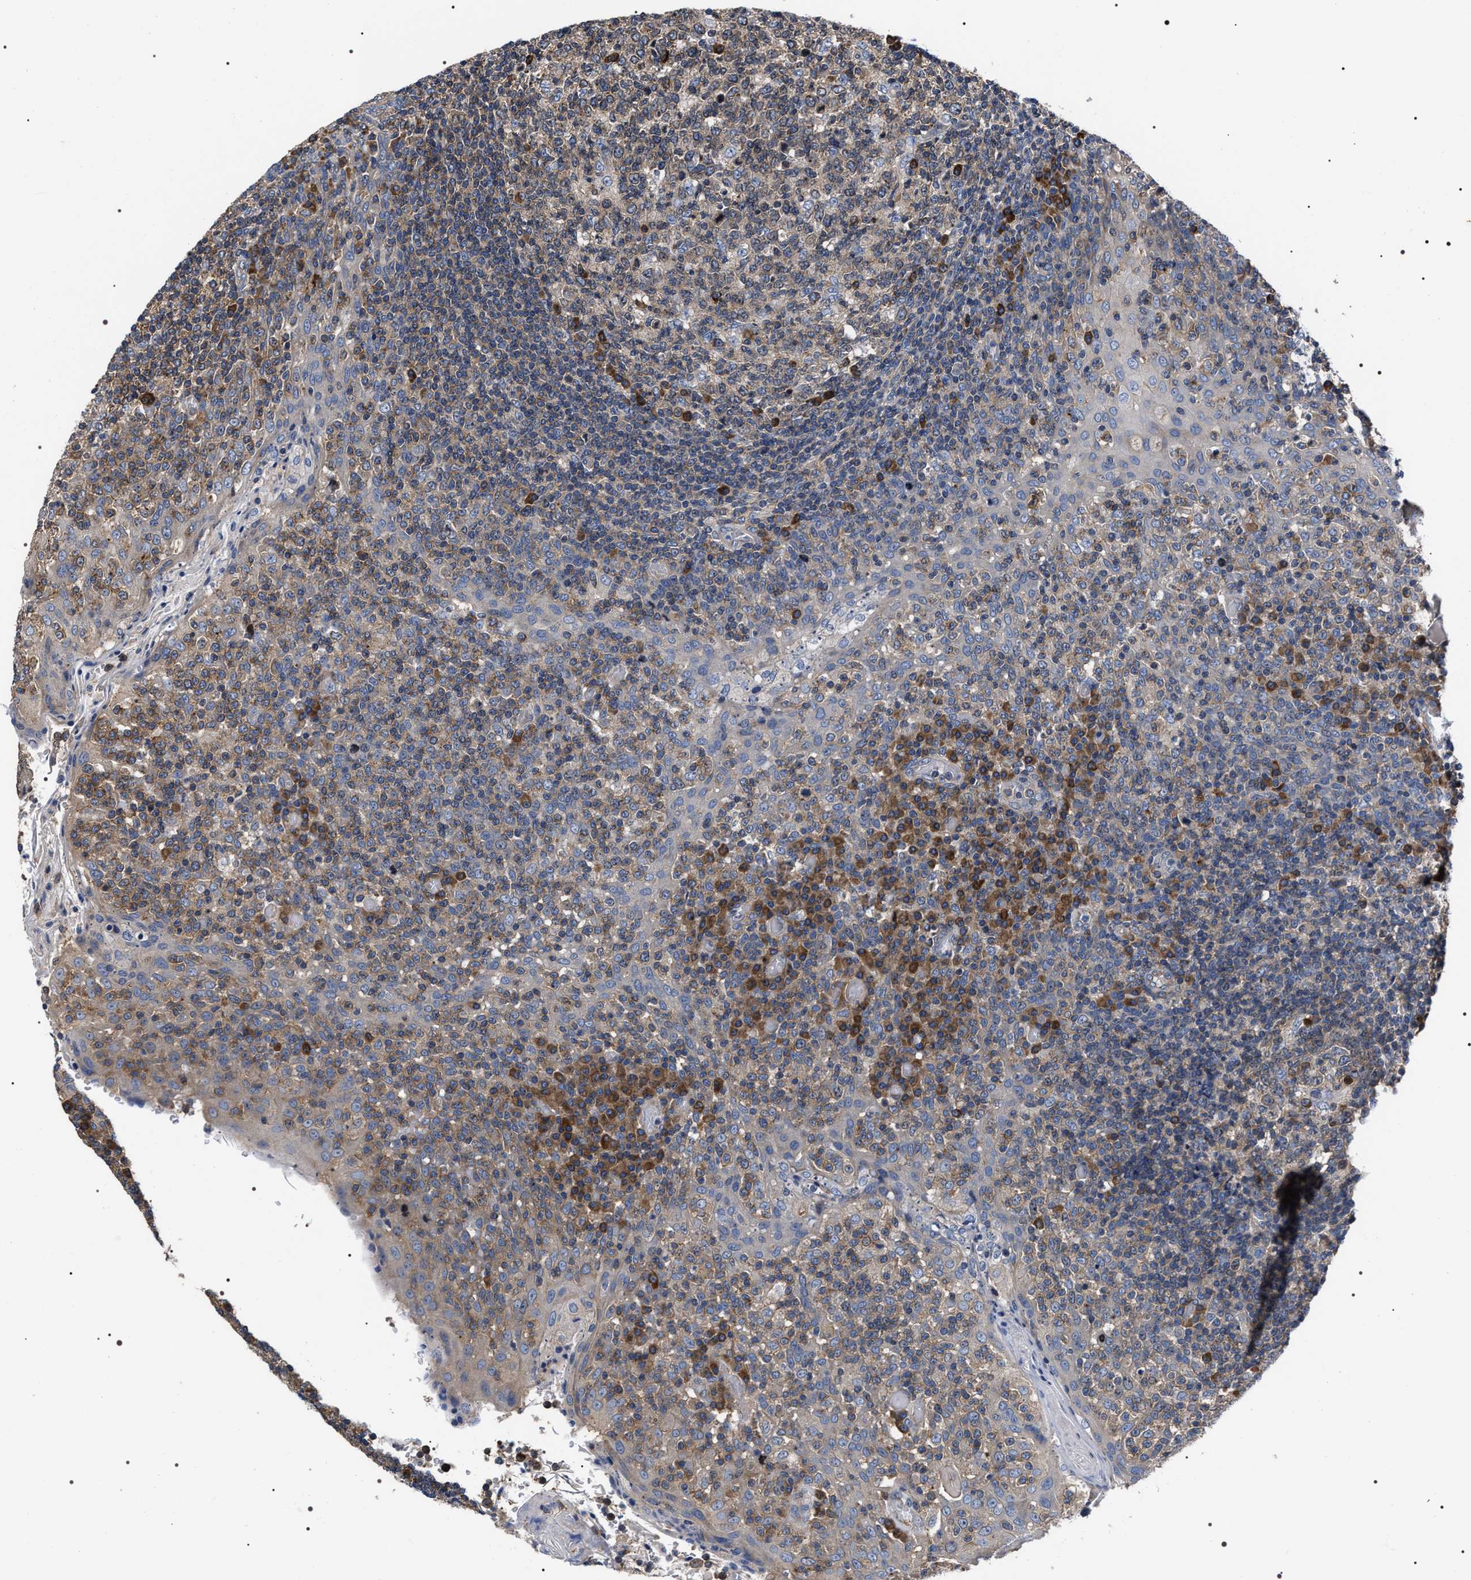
{"staining": {"intensity": "strong", "quantity": "<25%", "location": "cytoplasmic/membranous"}, "tissue": "tonsil", "cell_type": "Germinal center cells", "image_type": "normal", "snomed": [{"axis": "morphology", "description": "Normal tissue, NOS"}, {"axis": "topography", "description": "Tonsil"}], "caption": "A brown stain highlights strong cytoplasmic/membranous expression of a protein in germinal center cells of benign tonsil.", "gene": "MIS18A", "patient": {"sex": "female", "age": 19}}